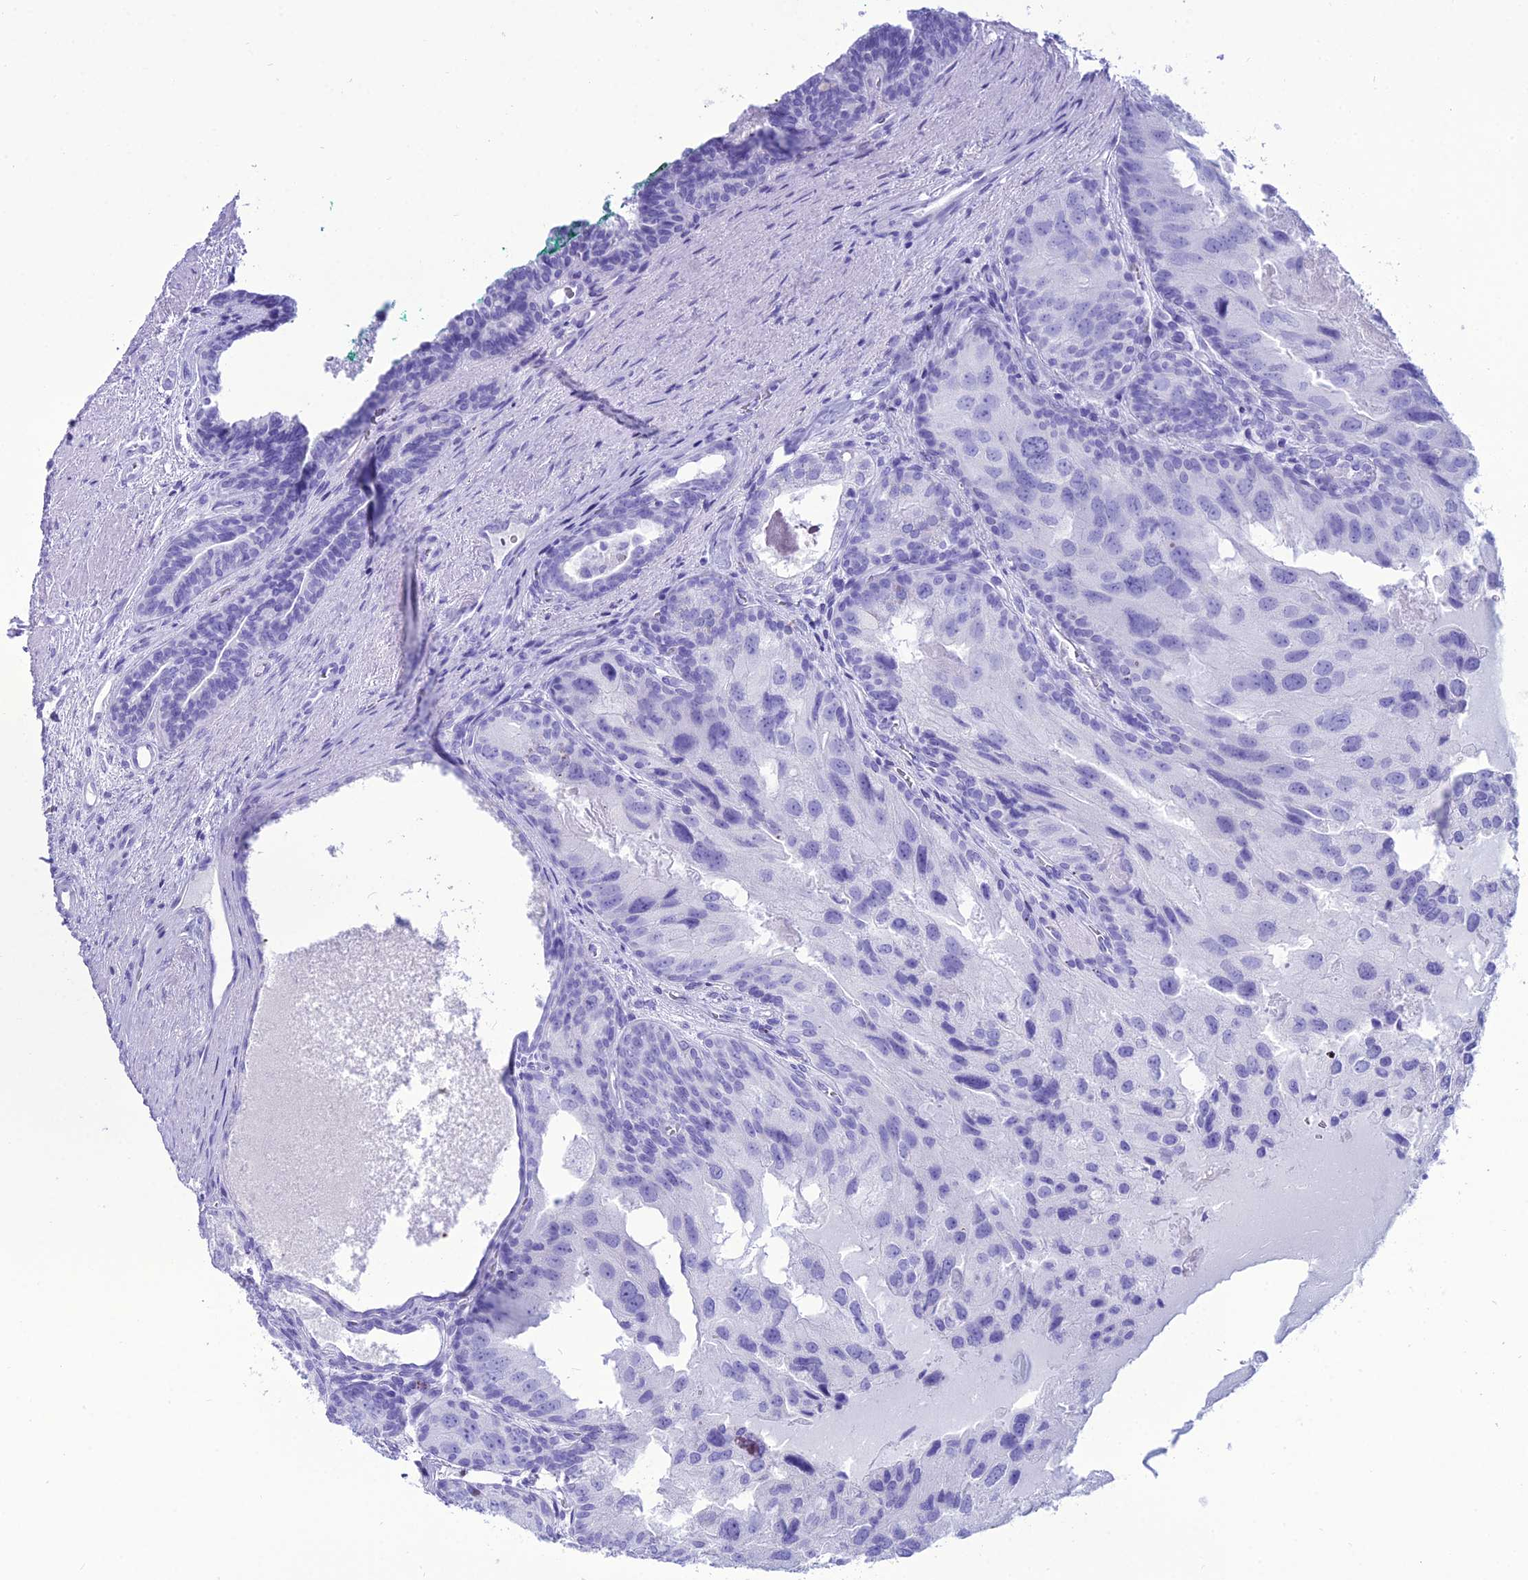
{"staining": {"intensity": "negative", "quantity": "none", "location": "none"}, "tissue": "prostate cancer", "cell_type": "Tumor cells", "image_type": "cancer", "snomed": [{"axis": "morphology", "description": "Adenocarcinoma, High grade"}, {"axis": "topography", "description": "Prostate"}], "caption": "Tumor cells are negative for protein expression in human prostate adenocarcinoma (high-grade).", "gene": "PNMA5", "patient": {"sex": "male", "age": 62}}